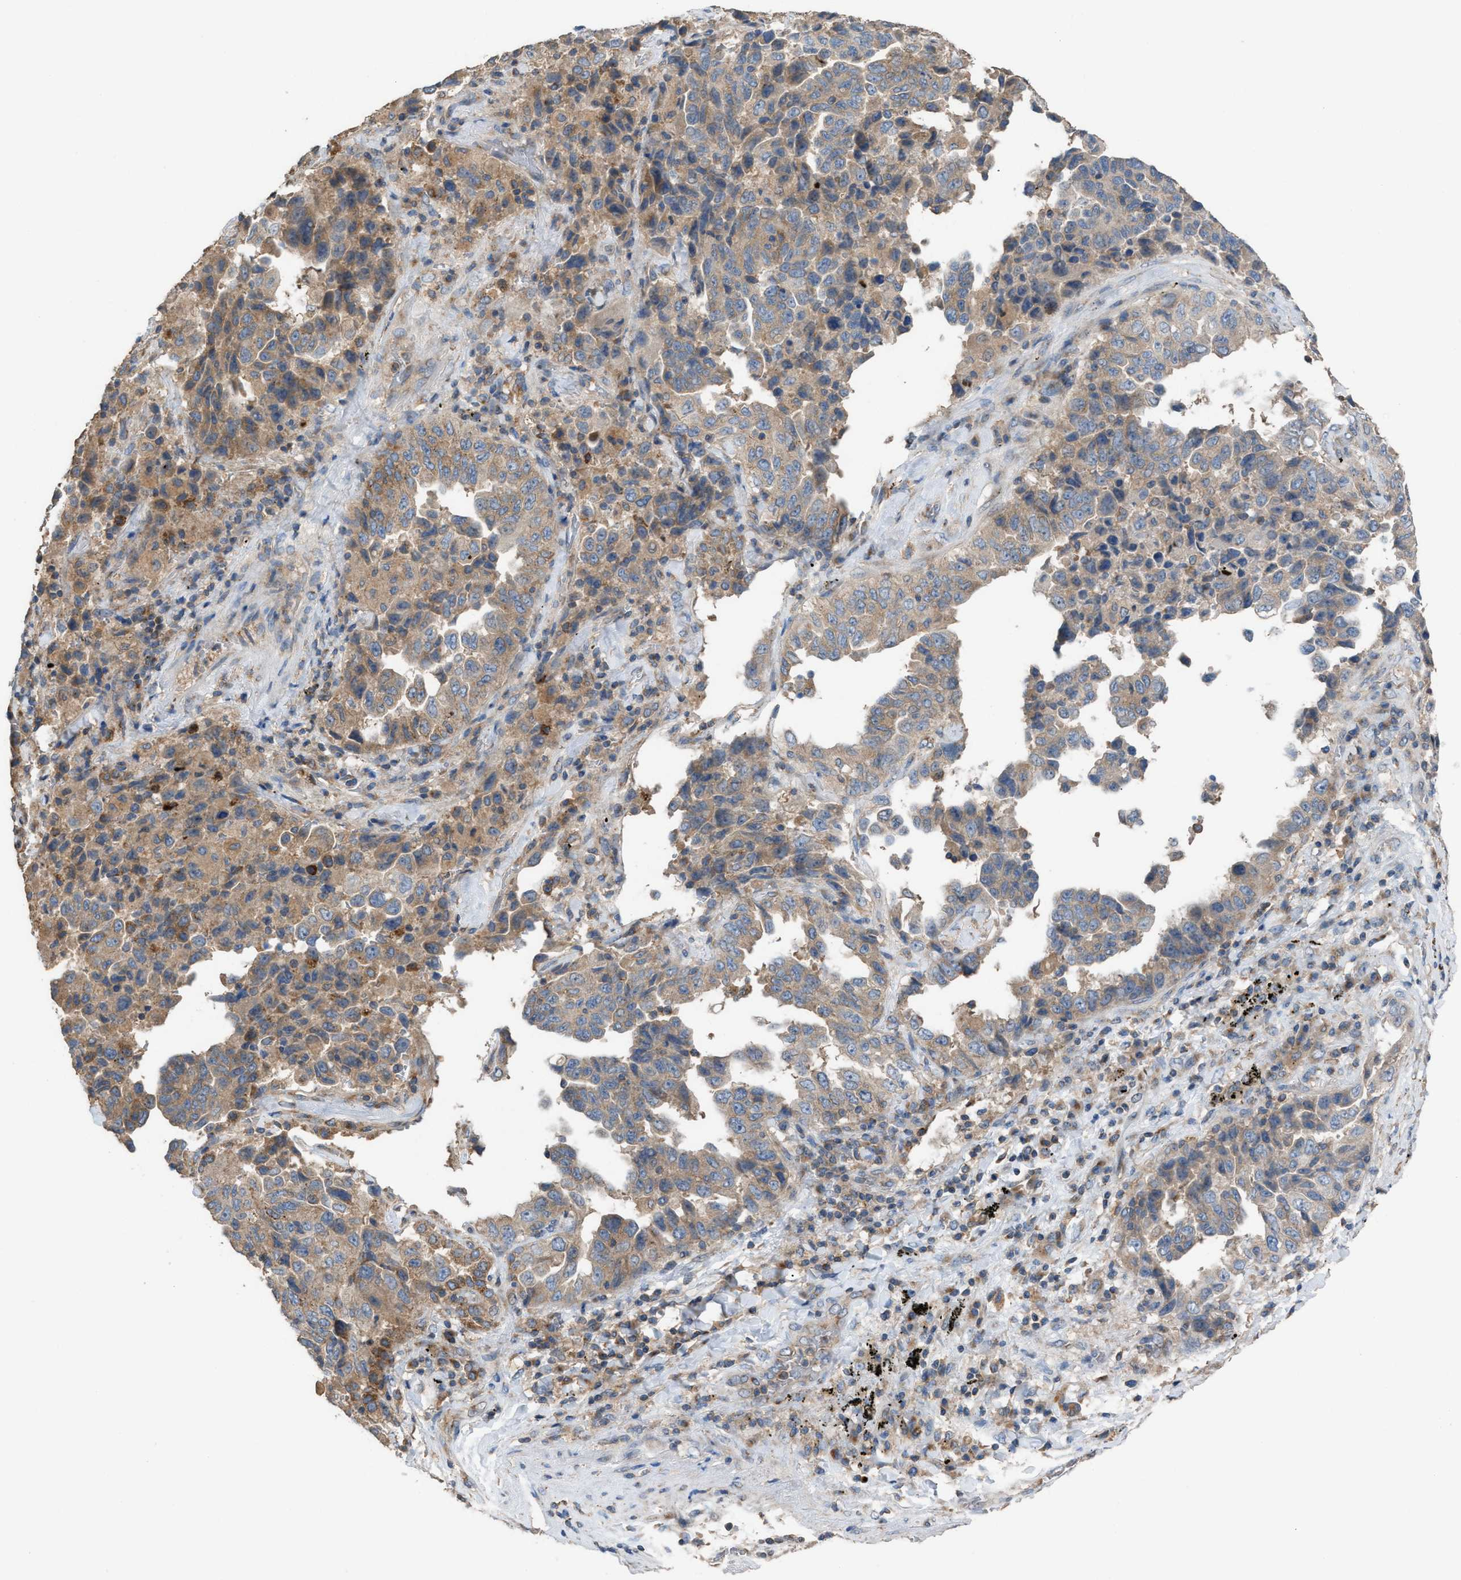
{"staining": {"intensity": "moderate", "quantity": ">75%", "location": "cytoplasmic/membranous"}, "tissue": "lung cancer", "cell_type": "Tumor cells", "image_type": "cancer", "snomed": [{"axis": "morphology", "description": "Adenocarcinoma, NOS"}, {"axis": "topography", "description": "Lung"}], "caption": "The photomicrograph demonstrates a brown stain indicating the presence of a protein in the cytoplasmic/membranous of tumor cells in adenocarcinoma (lung).", "gene": "TPK1", "patient": {"sex": "female", "age": 51}}